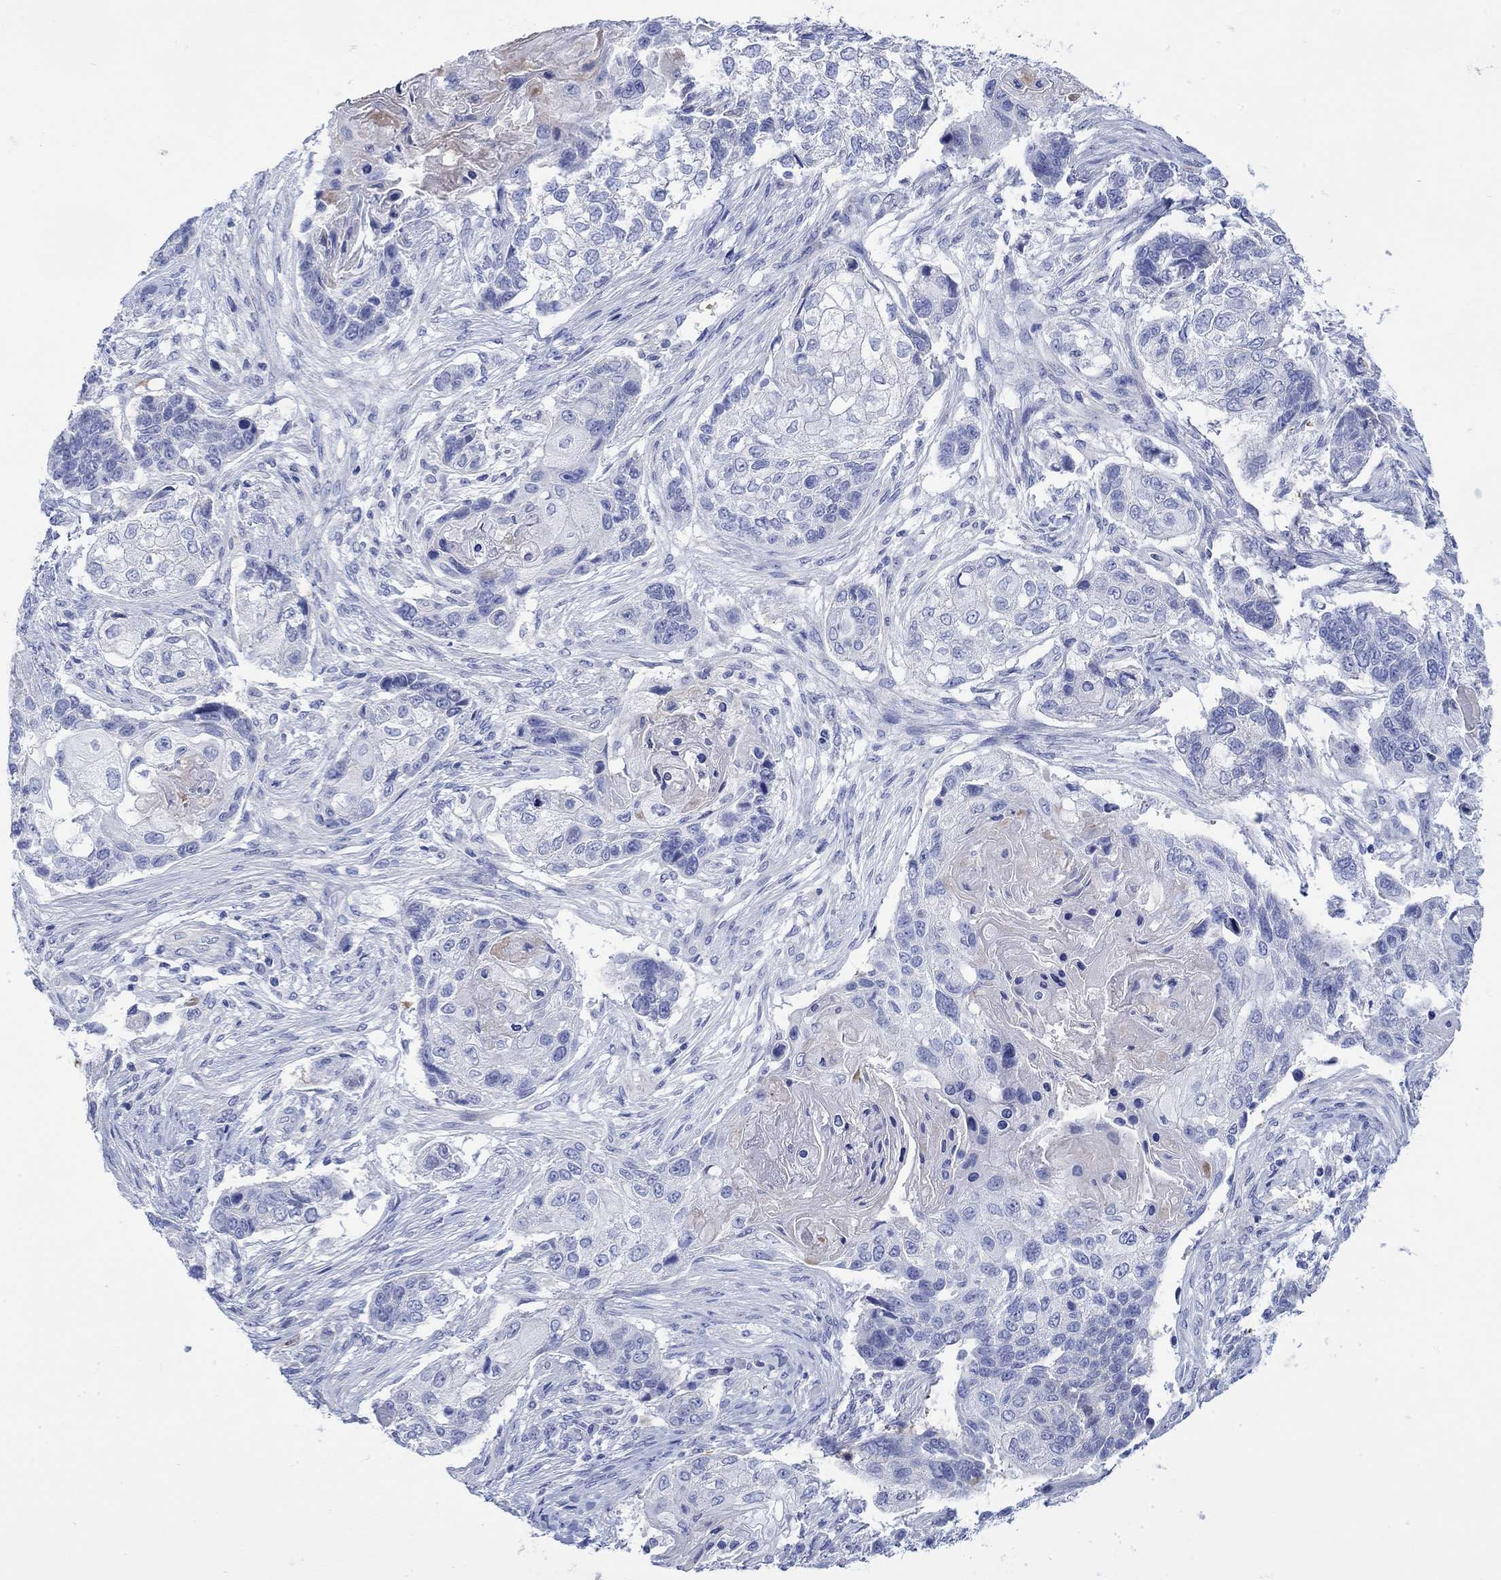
{"staining": {"intensity": "negative", "quantity": "none", "location": "none"}, "tissue": "lung cancer", "cell_type": "Tumor cells", "image_type": "cancer", "snomed": [{"axis": "morphology", "description": "Normal tissue, NOS"}, {"axis": "morphology", "description": "Squamous cell carcinoma, NOS"}, {"axis": "topography", "description": "Bronchus"}, {"axis": "topography", "description": "Lung"}], "caption": "Tumor cells are negative for protein expression in human squamous cell carcinoma (lung).", "gene": "ANKMY1", "patient": {"sex": "male", "age": 69}}